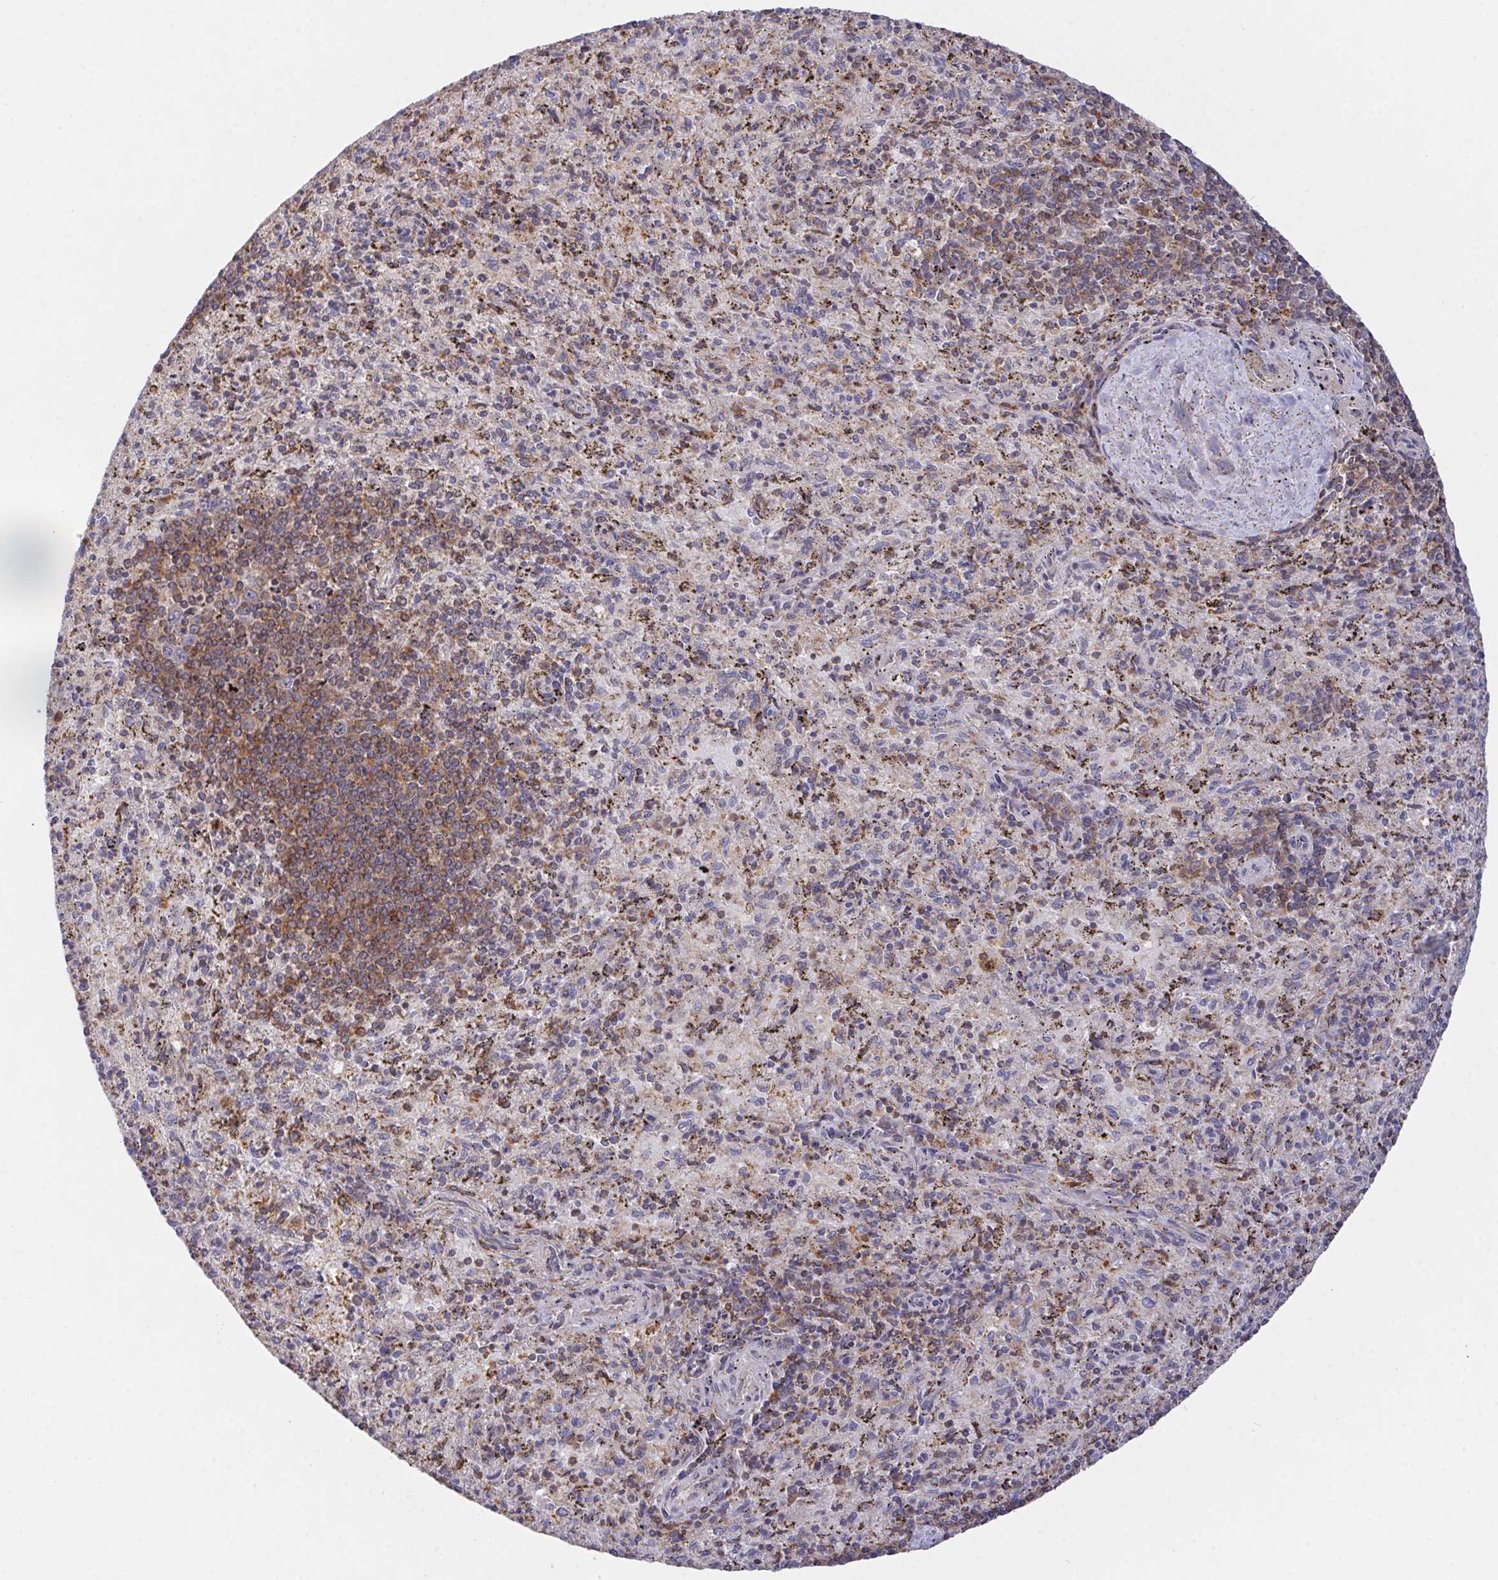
{"staining": {"intensity": "moderate", "quantity": "25%-75%", "location": "cytoplasmic/membranous"}, "tissue": "spleen", "cell_type": "Cells in red pulp", "image_type": "normal", "snomed": [{"axis": "morphology", "description": "Normal tissue, NOS"}, {"axis": "topography", "description": "Spleen"}], "caption": "Immunohistochemistry micrograph of benign spleen: spleen stained using immunohistochemistry (IHC) displays medium levels of moderate protein expression localized specifically in the cytoplasmic/membranous of cells in red pulp, appearing as a cytoplasmic/membranous brown color.", "gene": "FAM241A", "patient": {"sex": "male", "age": 57}}